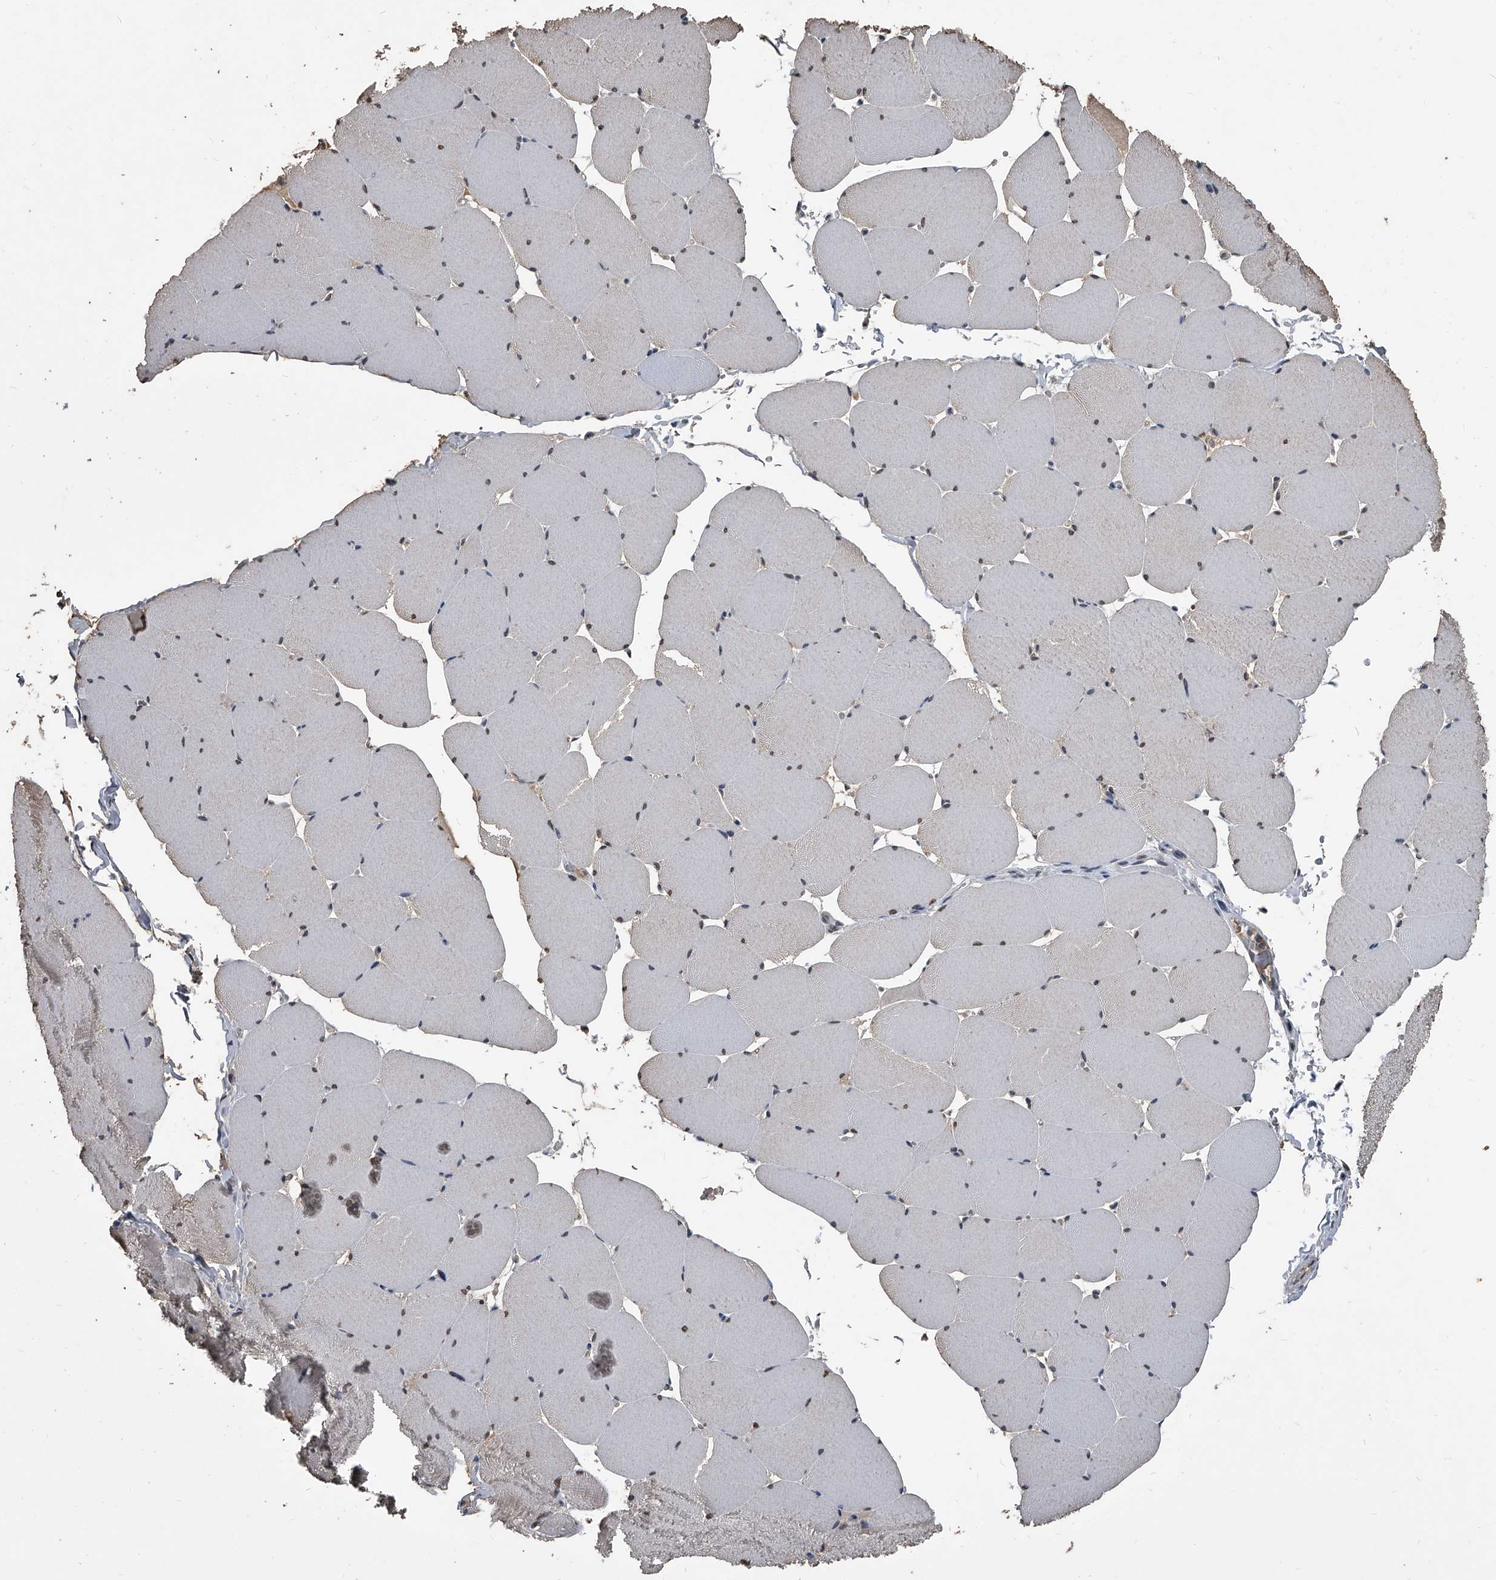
{"staining": {"intensity": "moderate", "quantity": "25%-75%", "location": "nuclear"}, "tissue": "skeletal muscle", "cell_type": "Myocytes", "image_type": "normal", "snomed": [{"axis": "morphology", "description": "Normal tissue, NOS"}, {"axis": "topography", "description": "Skeletal muscle"}, {"axis": "topography", "description": "Head-Neck"}], "caption": "Brown immunohistochemical staining in normal skeletal muscle shows moderate nuclear positivity in about 25%-75% of myocytes.", "gene": "MATR3", "patient": {"sex": "male", "age": 66}}